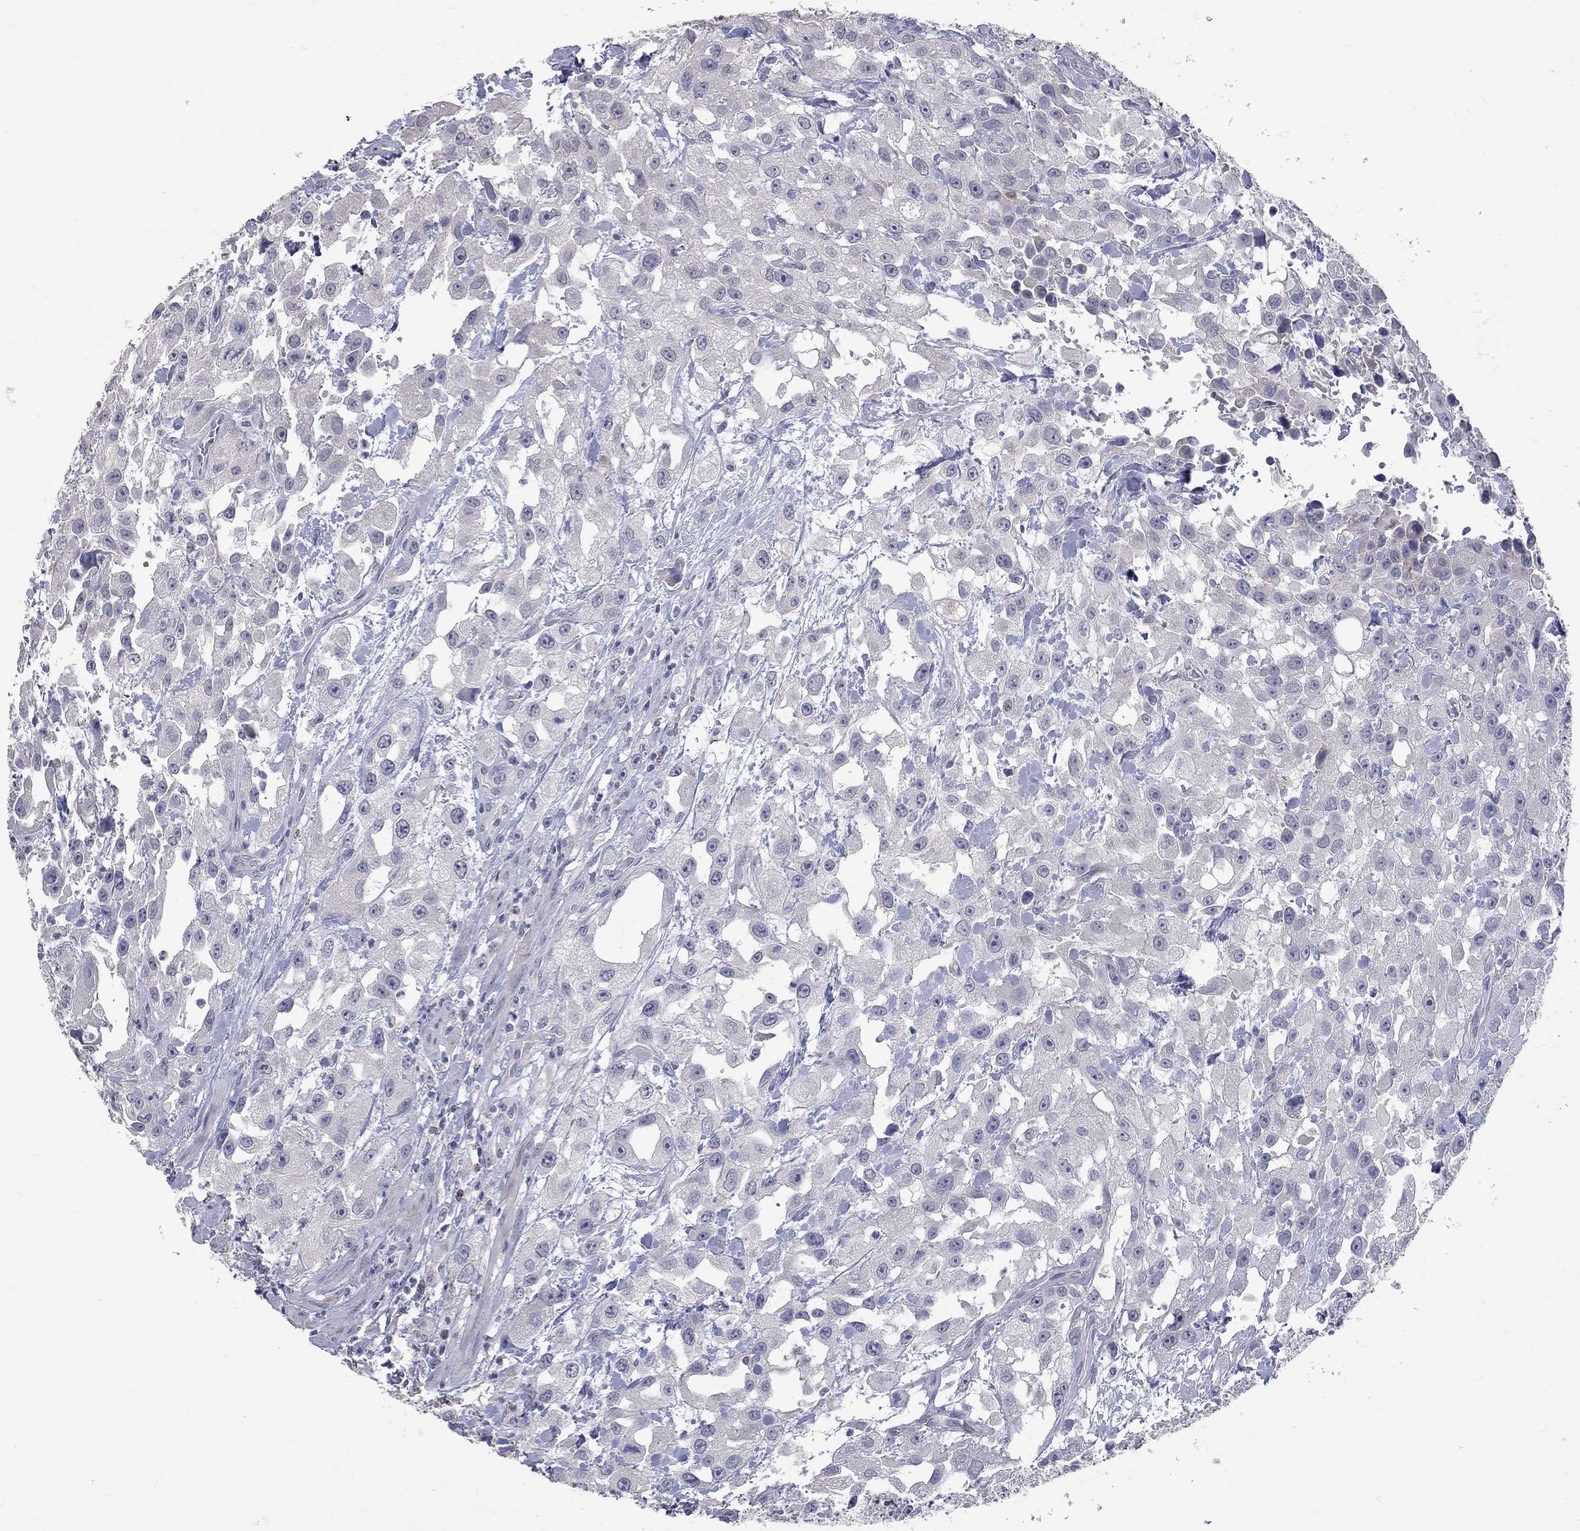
{"staining": {"intensity": "negative", "quantity": "none", "location": "none"}, "tissue": "urothelial cancer", "cell_type": "Tumor cells", "image_type": "cancer", "snomed": [{"axis": "morphology", "description": "Urothelial carcinoma, High grade"}, {"axis": "topography", "description": "Urinary bladder"}], "caption": "The image demonstrates no staining of tumor cells in high-grade urothelial carcinoma.", "gene": "NOS2", "patient": {"sex": "male", "age": 79}}